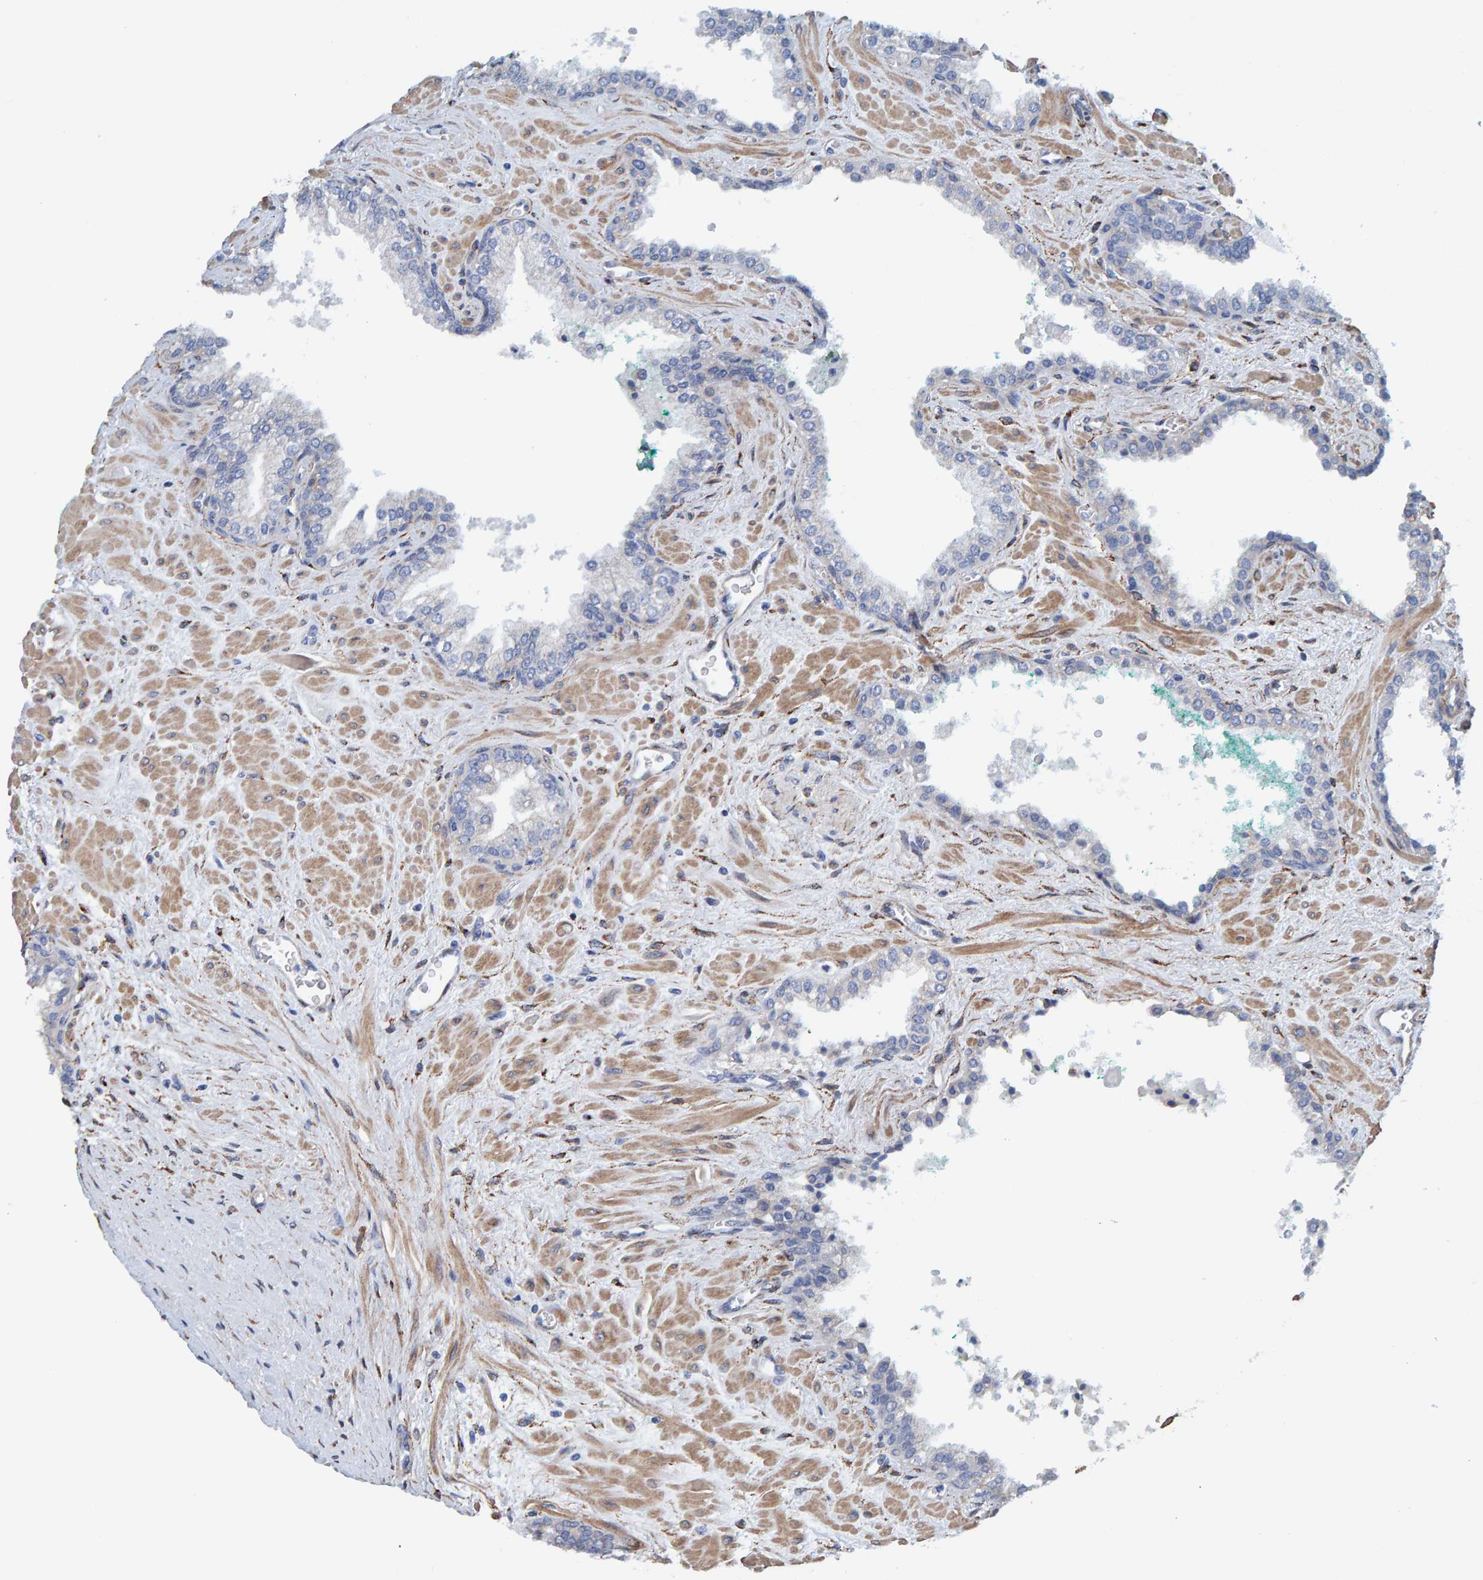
{"staining": {"intensity": "negative", "quantity": "none", "location": "none"}, "tissue": "prostate cancer", "cell_type": "Tumor cells", "image_type": "cancer", "snomed": [{"axis": "morphology", "description": "Adenocarcinoma, Low grade"}, {"axis": "topography", "description": "Prostate"}], "caption": "IHC histopathology image of neoplastic tissue: human prostate cancer stained with DAB reveals no significant protein positivity in tumor cells.", "gene": "LRP1", "patient": {"sex": "male", "age": 71}}